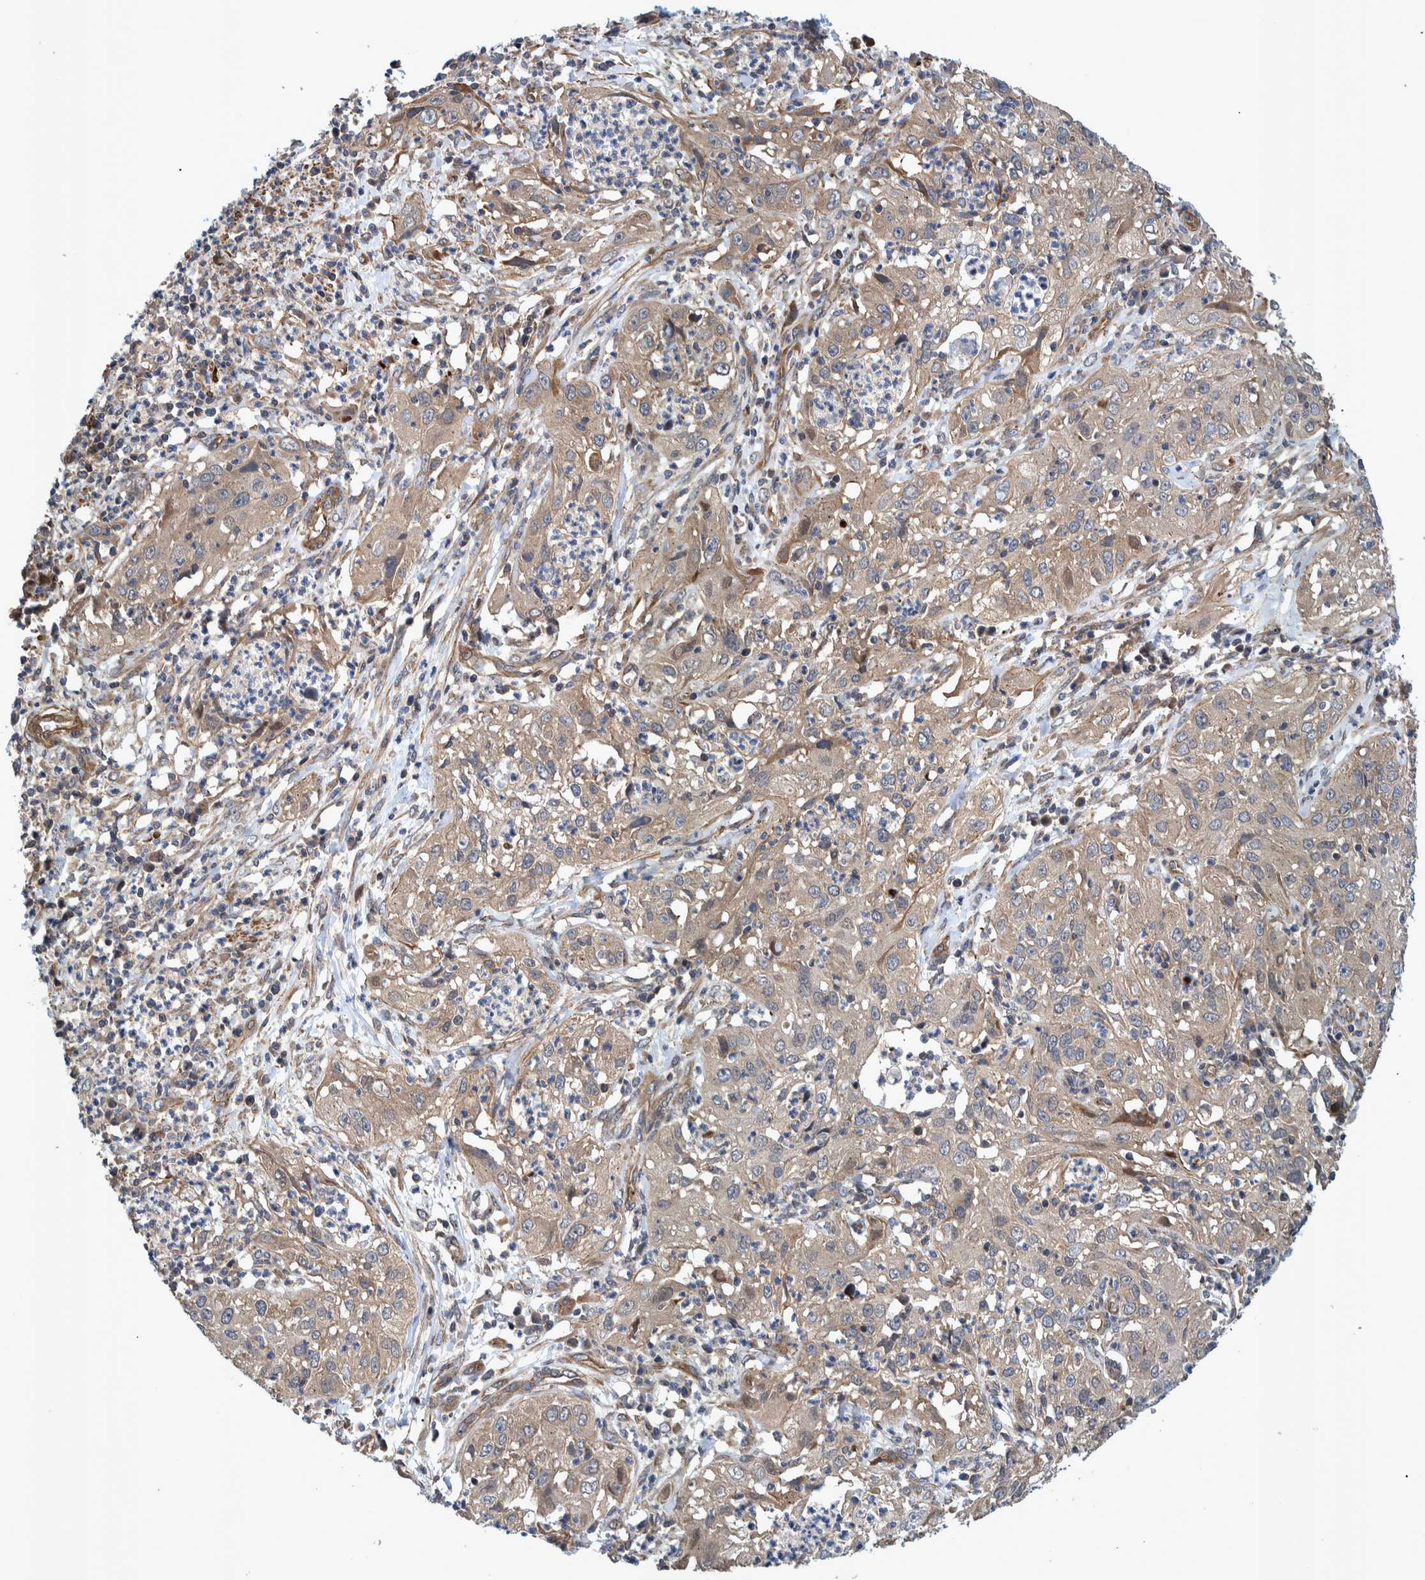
{"staining": {"intensity": "weak", "quantity": ">75%", "location": "cytoplasmic/membranous"}, "tissue": "cervical cancer", "cell_type": "Tumor cells", "image_type": "cancer", "snomed": [{"axis": "morphology", "description": "Squamous cell carcinoma, NOS"}, {"axis": "topography", "description": "Cervix"}], "caption": "Tumor cells reveal low levels of weak cytoplasmic/membranous expression in approximately >75% of cells in cervical squamous cell carcinoma.", "gene": "GRPEL2", "patient": {"sex": "female", "age": 32}}